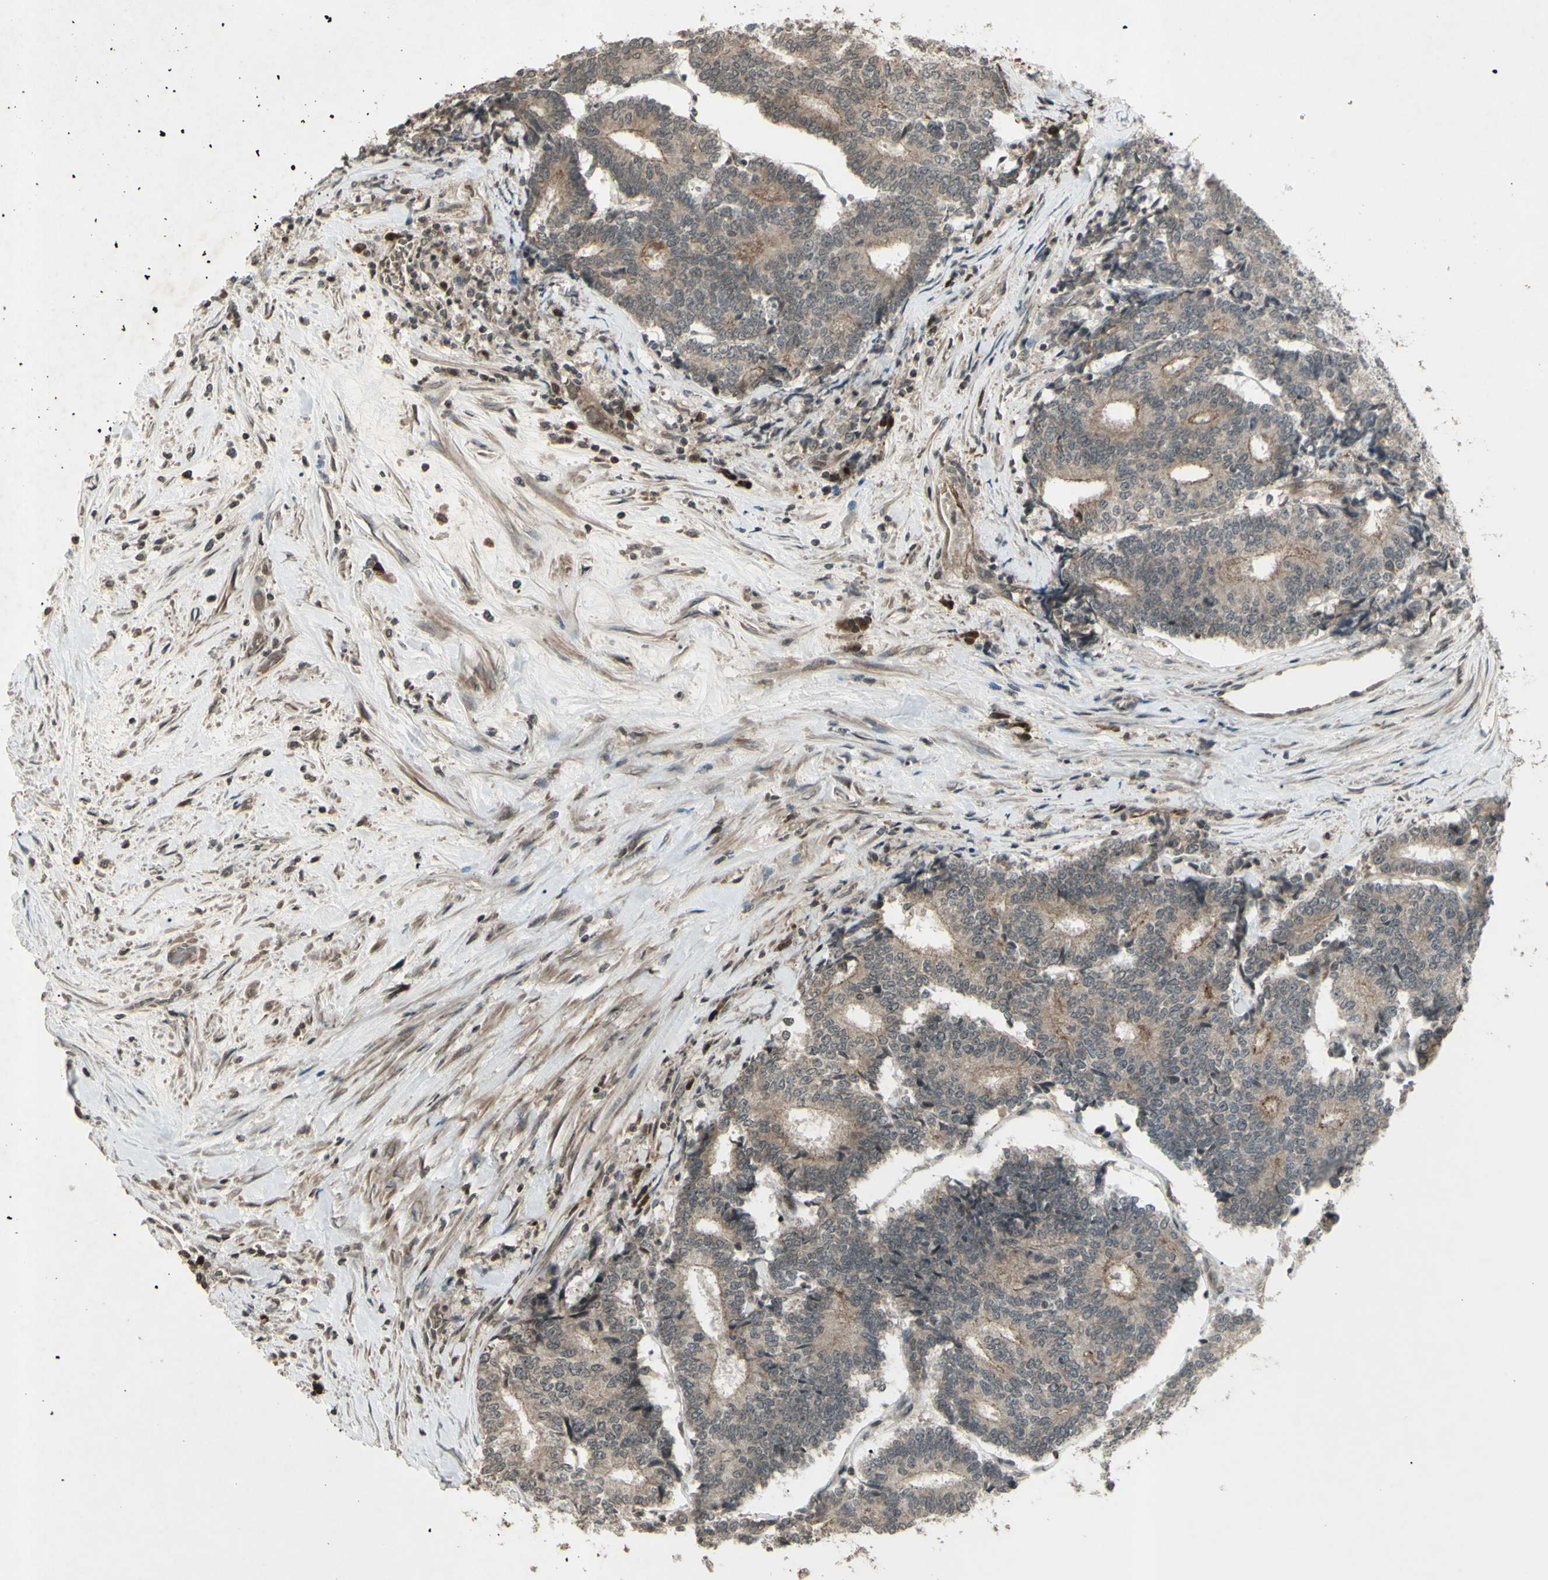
{"staining": {"intensity": "moderate", "quantity": ">75%", "location": "cytoplasmic/membranous"}, "tissue": "prostate cancer", "cell_type": "Tumor cells", "image_type": "cancer", "snomed": [{"axis": "morphology", "description": "Normal tissue, NOS"}, {"axis": "morphology", "description": "Adenocarcinoma, High grade"}, {"axis": "topography", "description": "Prostate"}, {"axis": "topography", "description": "Seminal veicle"}], "caption": "Prostate cancer tissue demonstrates moderate cytoplasmic/membranous positivity in approximately >75% of tumor cells", "gene": "BLNK", "patient": {"sex": "male", "age": 55}}